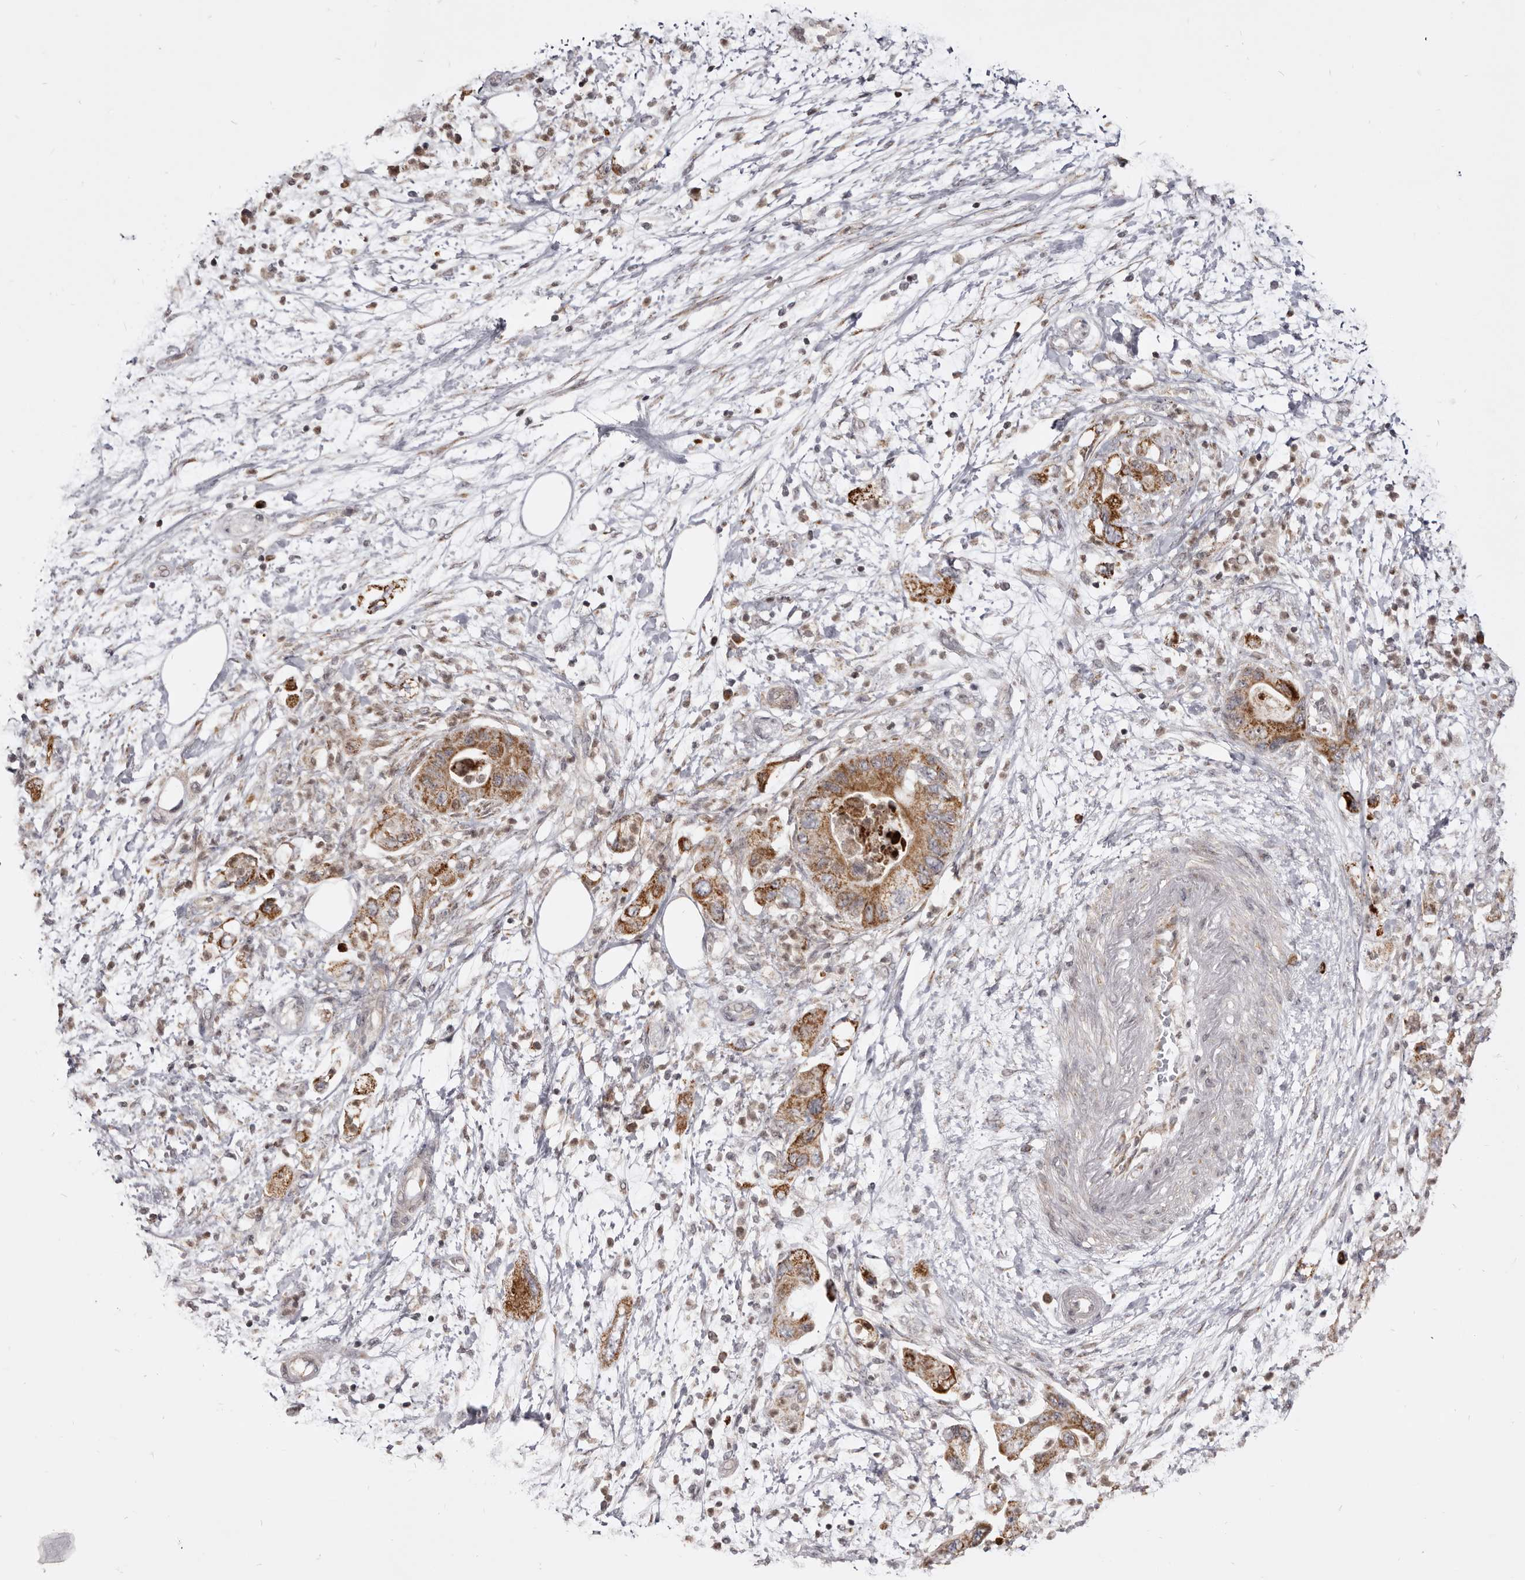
{"staining": {"intensity": "moderate", "quantity": ">75%", "location": "cytoplasmic/membranous"}, "tissue": "pancreatic cancer", "cell_type": "Tumor cells", "image_type": "cancer", "snomed": [{"axis": "morphology", "description": "Adenocarcinoma, NOS"}, {"axis": "topography", "description": "Pancreas"}], "caption": "Protein analysis of pancreatic cancer tissue shows moderate cytoplasmic/membranous expression in approximately >75% of tumor cells.", "gene": "THUMPD1", "patient": {"sex": "female", "age": 73}}